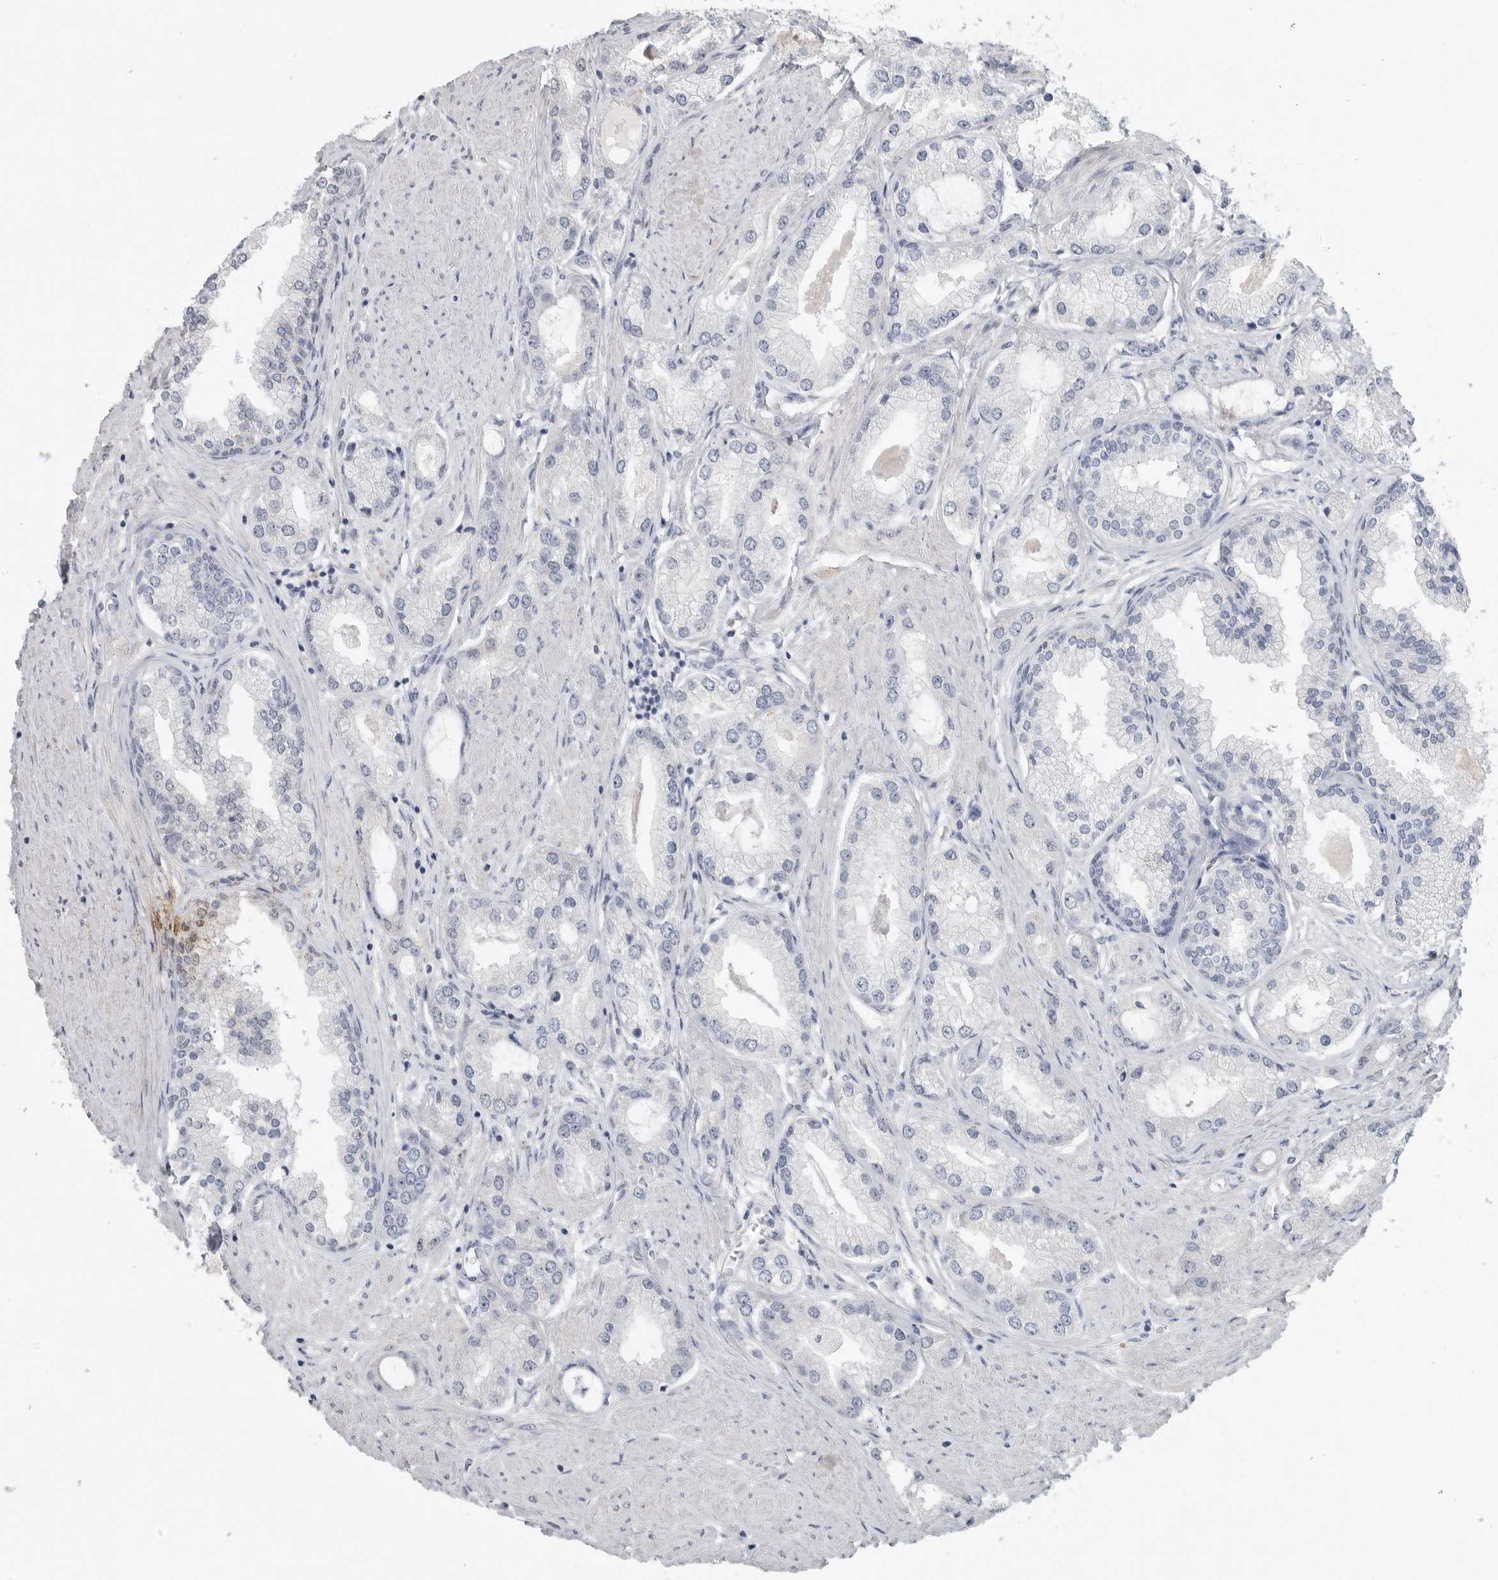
{"staining": {"intensity": "negative", "quantity": "none", "location": "none"}, "tissue": "prostate cancer", "cell_type": "Tumor cells", "image_type": "cancer", "snomed": [{"axis": "morphology", "description": "Adenocarcinoma, Low grade"}, {"axis": "topography", "description": "Prostate"}], "caption": "This is an immunohistochemistry (IHC) micrograph of human prostate adenocarcinoma (low-grade). There is no staining in tumor cells.", "gene": "REG4", "patient": {"sex": "male", "age": 62}}